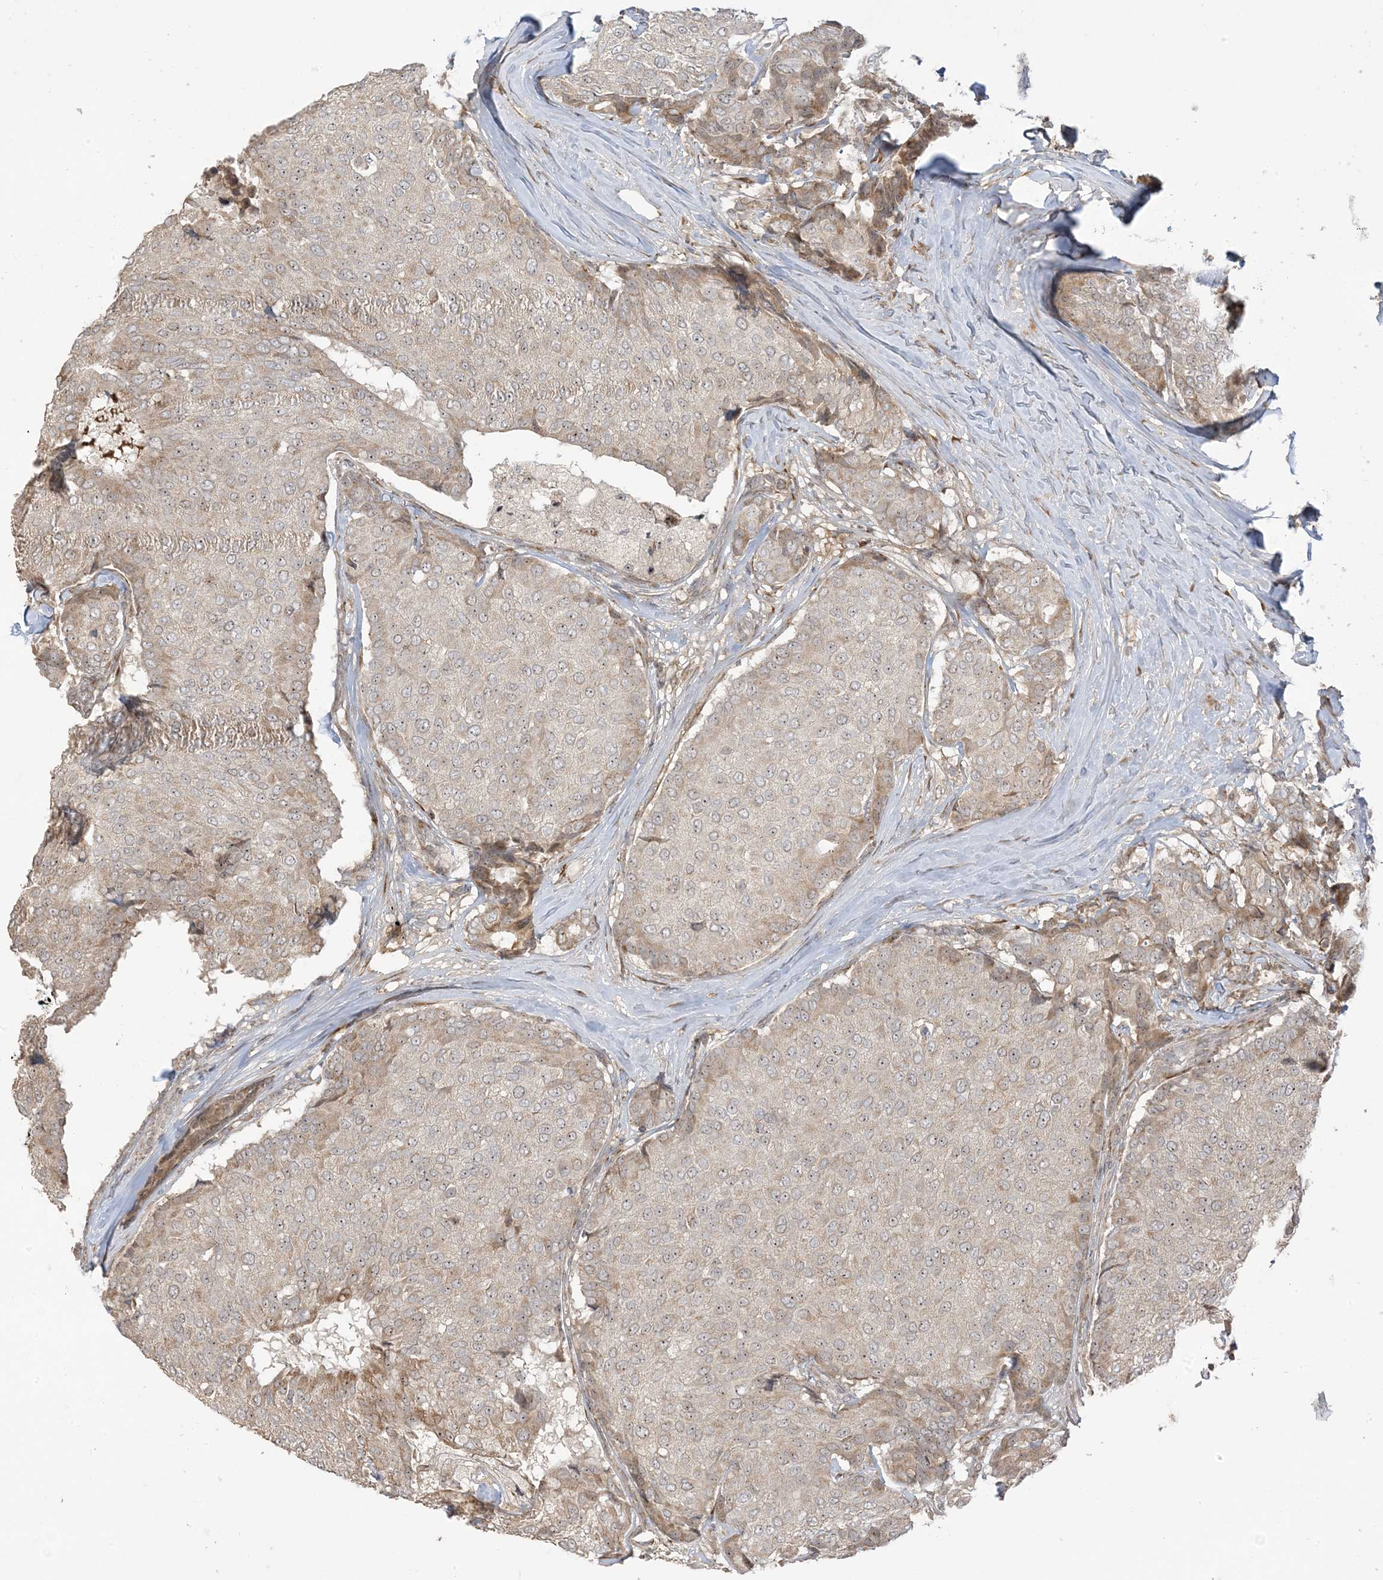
{"staining": {"intensity": "weak", "quantity": "25%-75%", "location": "cytoplasmic/membranous"}, "tissue": "breast cancer", "cell_type": "Tumor cells", "image_type": "cancer", "snomed": [{"axis": "morphology", "description": "Duct carcinoma"}, {"axis": "topography", "description": "Breast"}], "caption": "Tumor cells display low levels of weak cytoplasmic/membranous expression in approximately 25%-75% of cells in human infiltrating ductal carcinoma (breast).", "gene": "ECM2", "patient": {"sex": "female", "age": 75}}